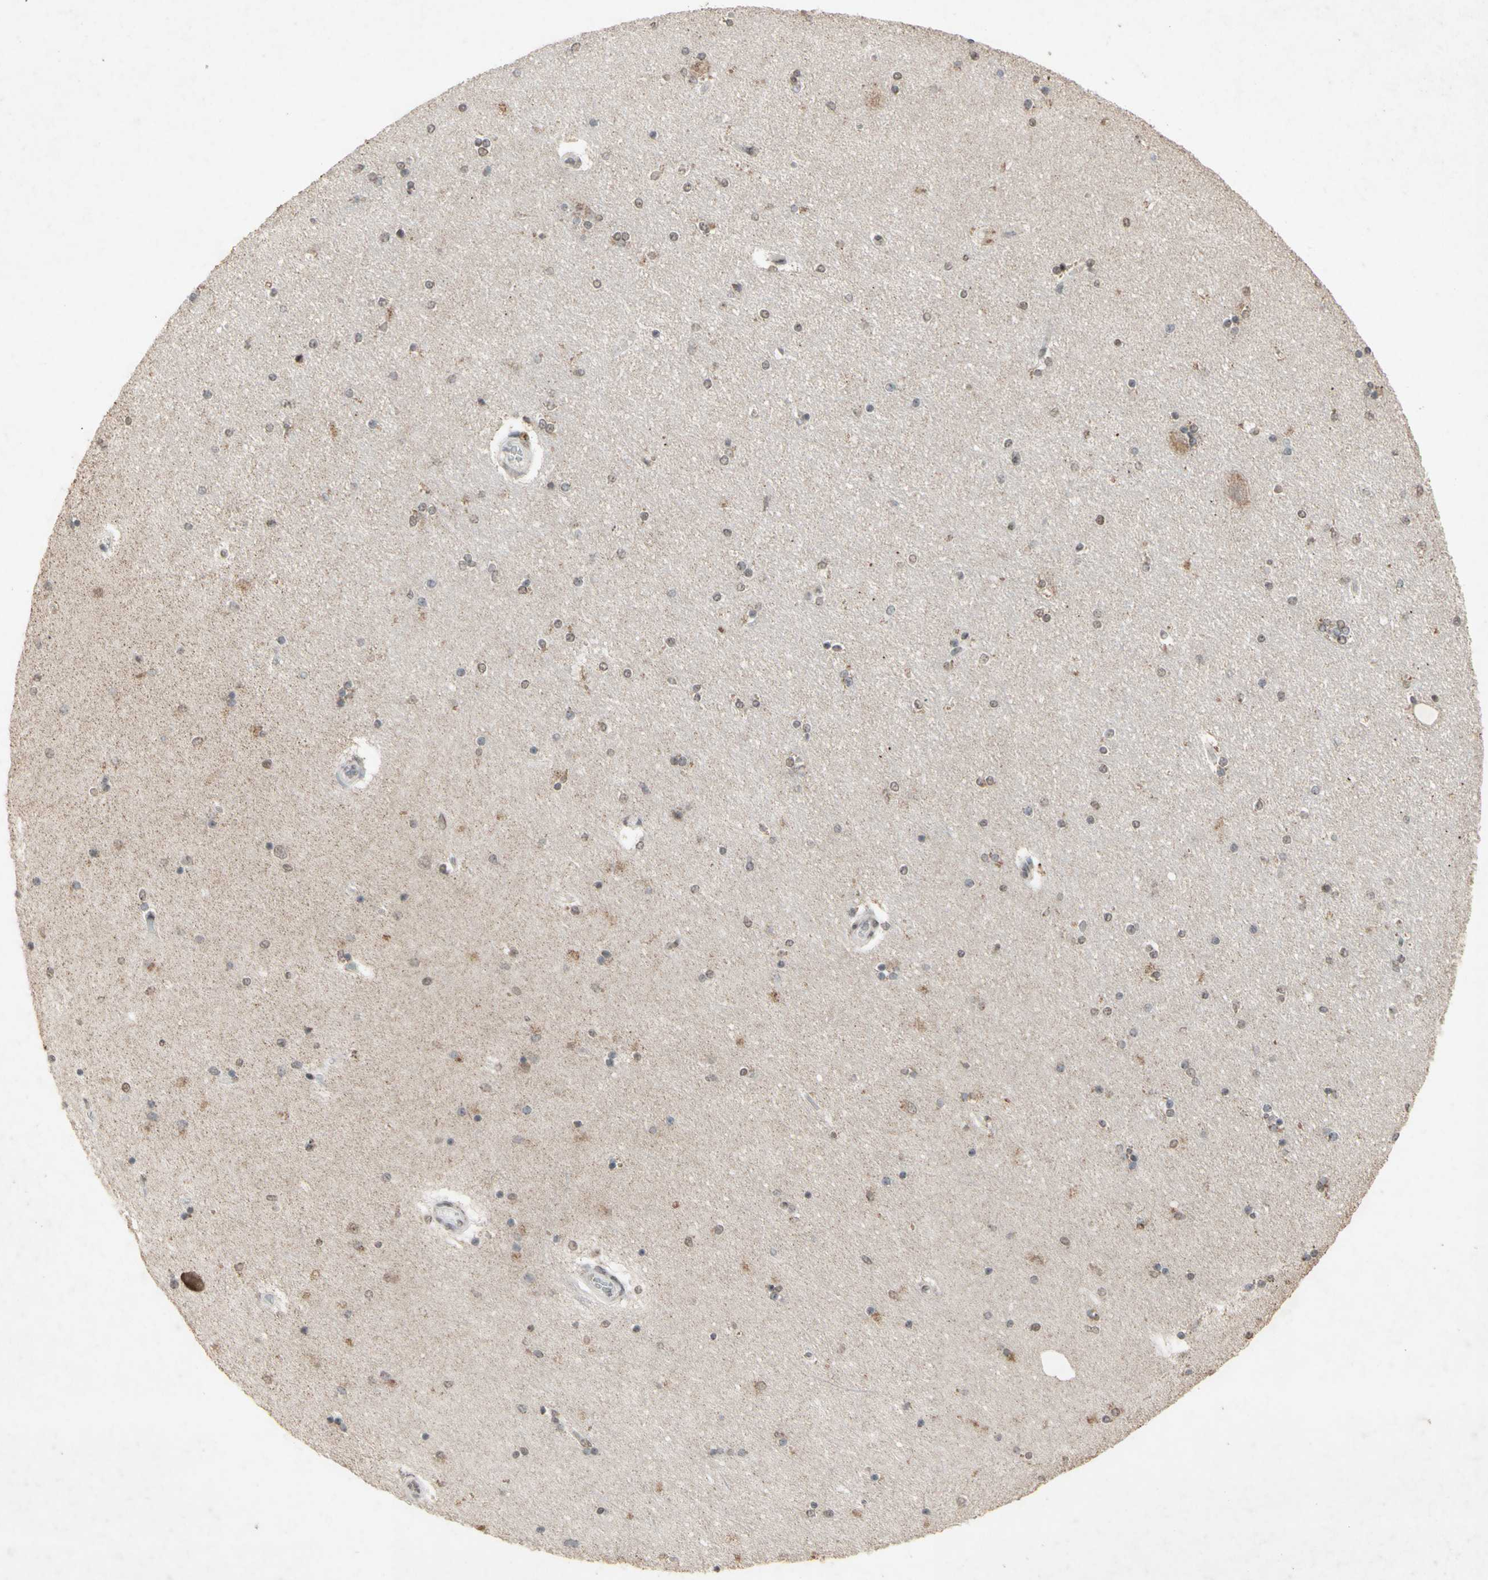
{"staining": {"intensity": "moderate", "quantity": "<25%", "location": "nuclear"}, "tissue": "hippocampus", "cell_type": "Glial cells", "image_type": "normal", "snomed": [{"axis": "morphology", "description": "Normal tissue, NOS"}, {"axis": "topography", "description": "Hippocampus"}], "caption": "An image showing moderate nuclear expression in about <25% of glial cells in unremarkable hippocampus, as visualized by brown immunohistochemical staining.", "gene": "CENPB", "patient": {"sex": "female", "age": 54}}